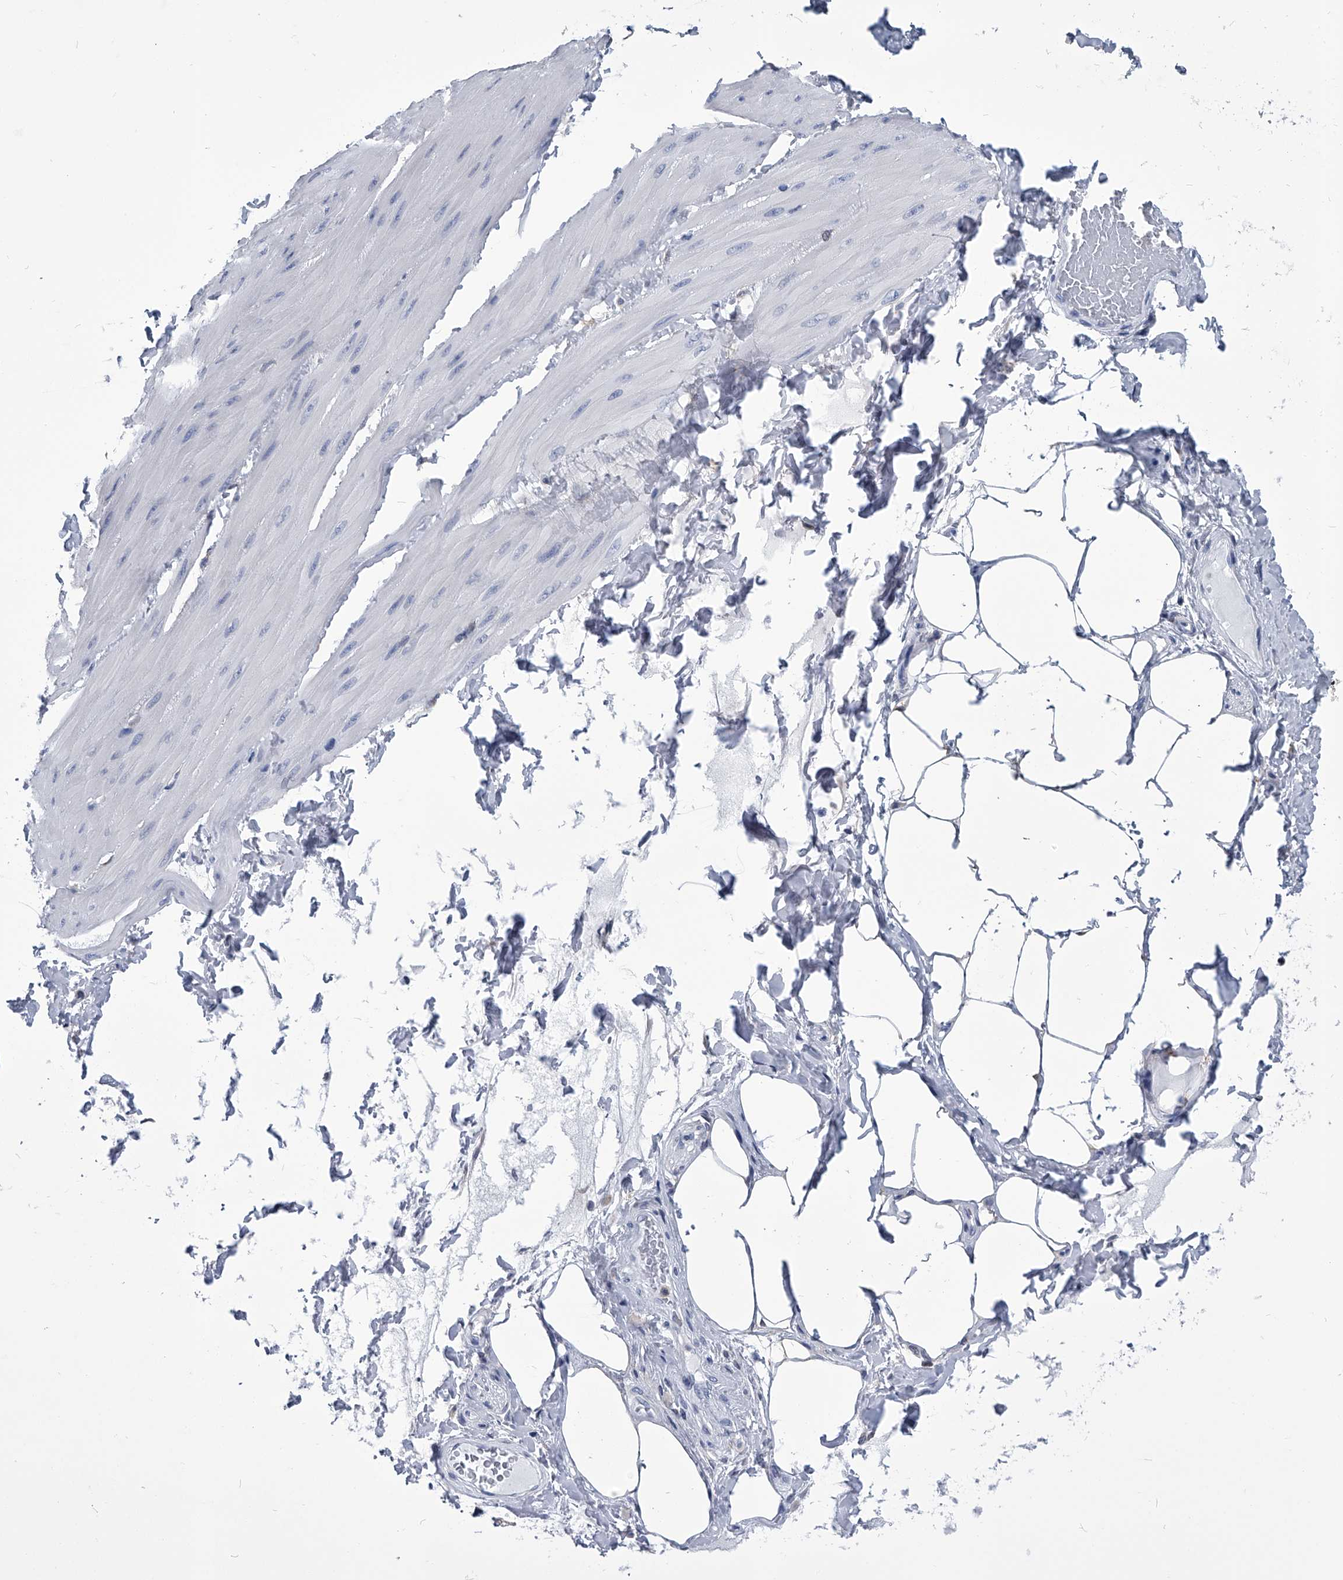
{"staining": {"intensity": "negative", "quantity": "none", "location": "none"}, "tissue": "smooth muscle", "cell_type": "Smooth muscle cells", "image_type": "normal", "snomed": [{"axis": "morphology", "description": "Urothelial carcinoma, High grade"}, {"axis": "topography", "description": "Urinary bladder"}], "caption": "DAB (3,3'-diaminobenzidine) immunohistochemical staining of unremarkable human smooth muscle displays no significant positivity in smooth muscle cells.", "gene": "PDXK", "patient": {"sex": "male", "age": 46}}